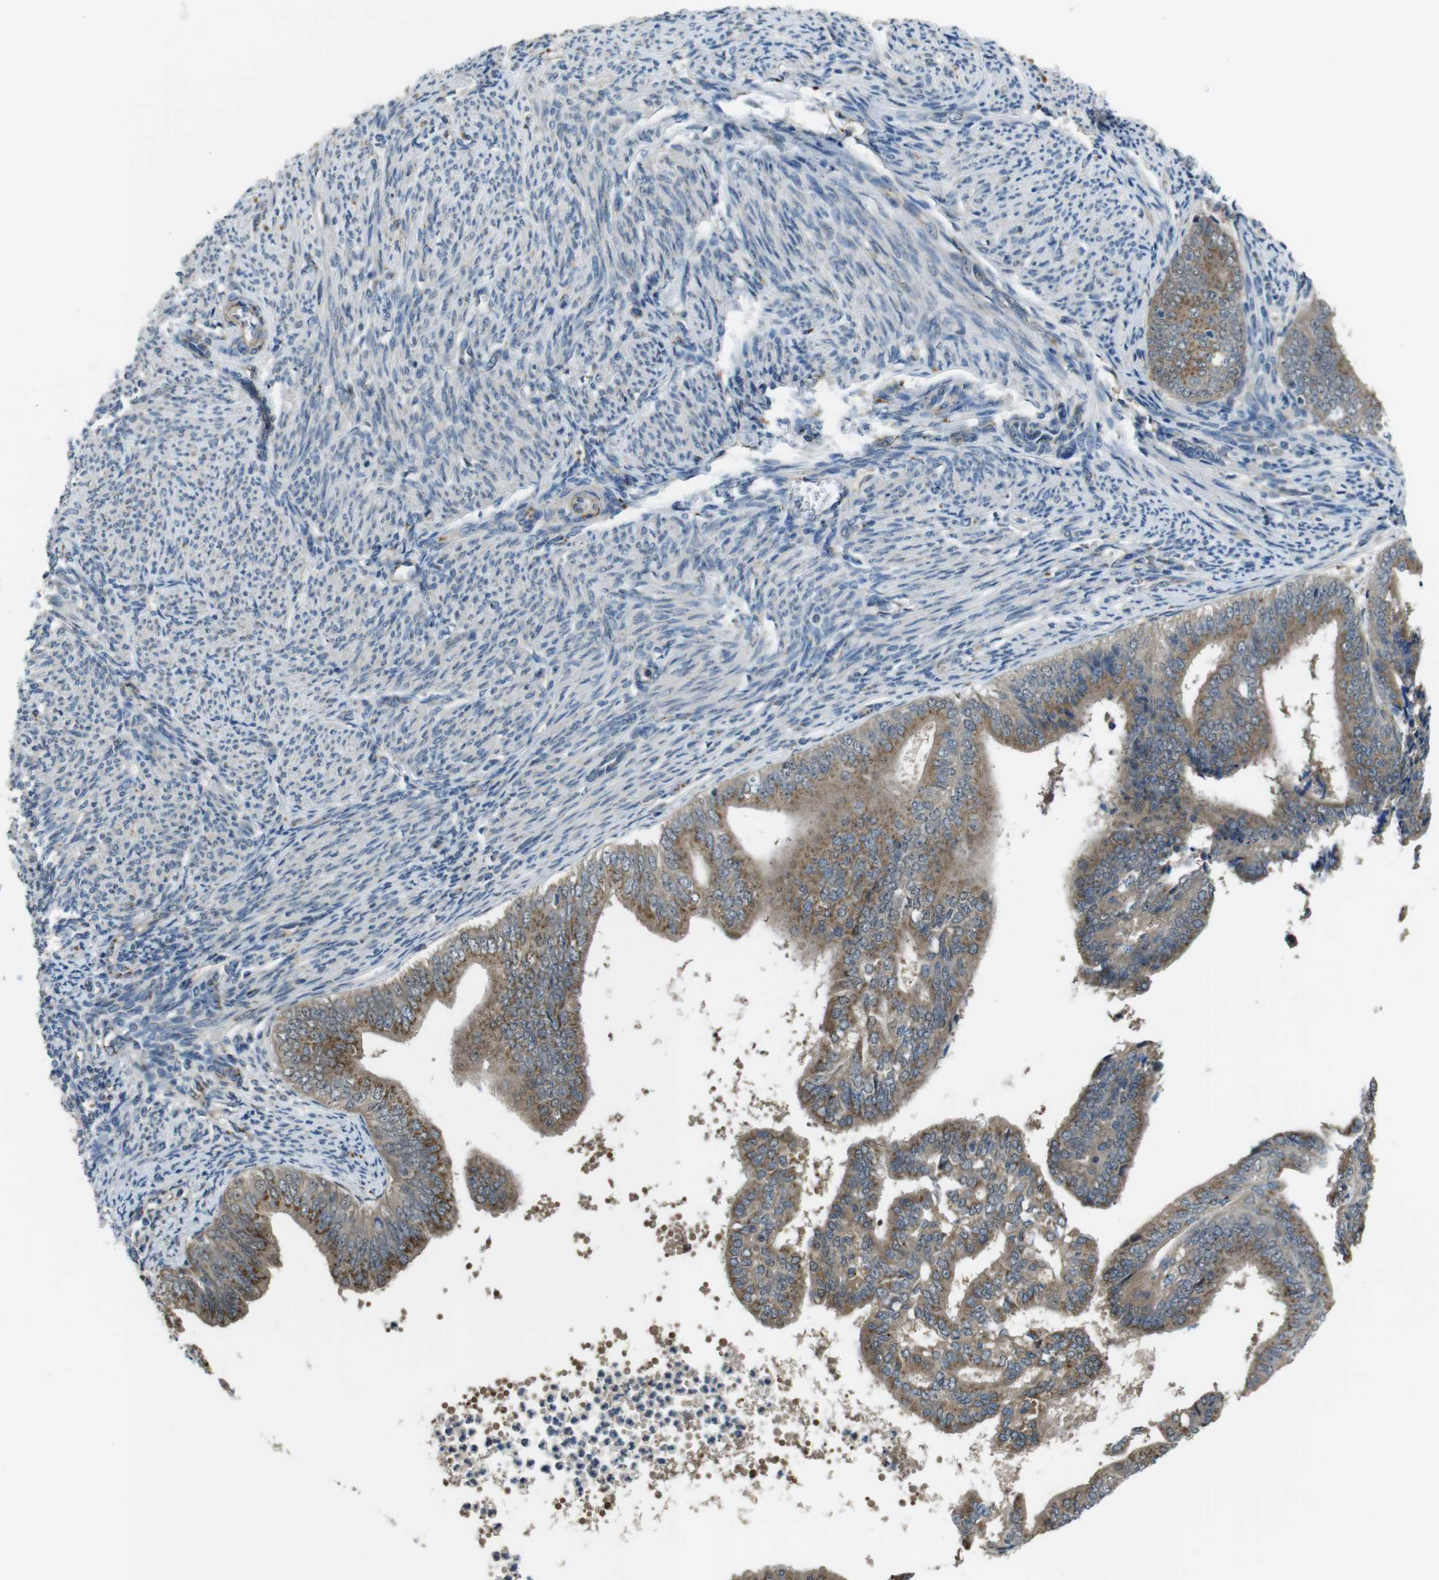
{"staining": {"intensity": "moderate", "quantity": ">75%", "location": "cytoplasmic/membranous"}, "tissue": "endometrial cancer", "cell_type": "Tumor cells", "image_type": "cancer", "snomed": [{"axis": "morphology", "description": "Adenocarcinoma, NOS"}, {"axis": "topography", "description": "Endometrium"}], "caption": "Human endometrial cancer (adenocarcinoma) stained with a protein marker demonstrates moderate staining in tumor cells.", "gene": "RAB6A", "patient": {"sex": "female", "age": 63}}